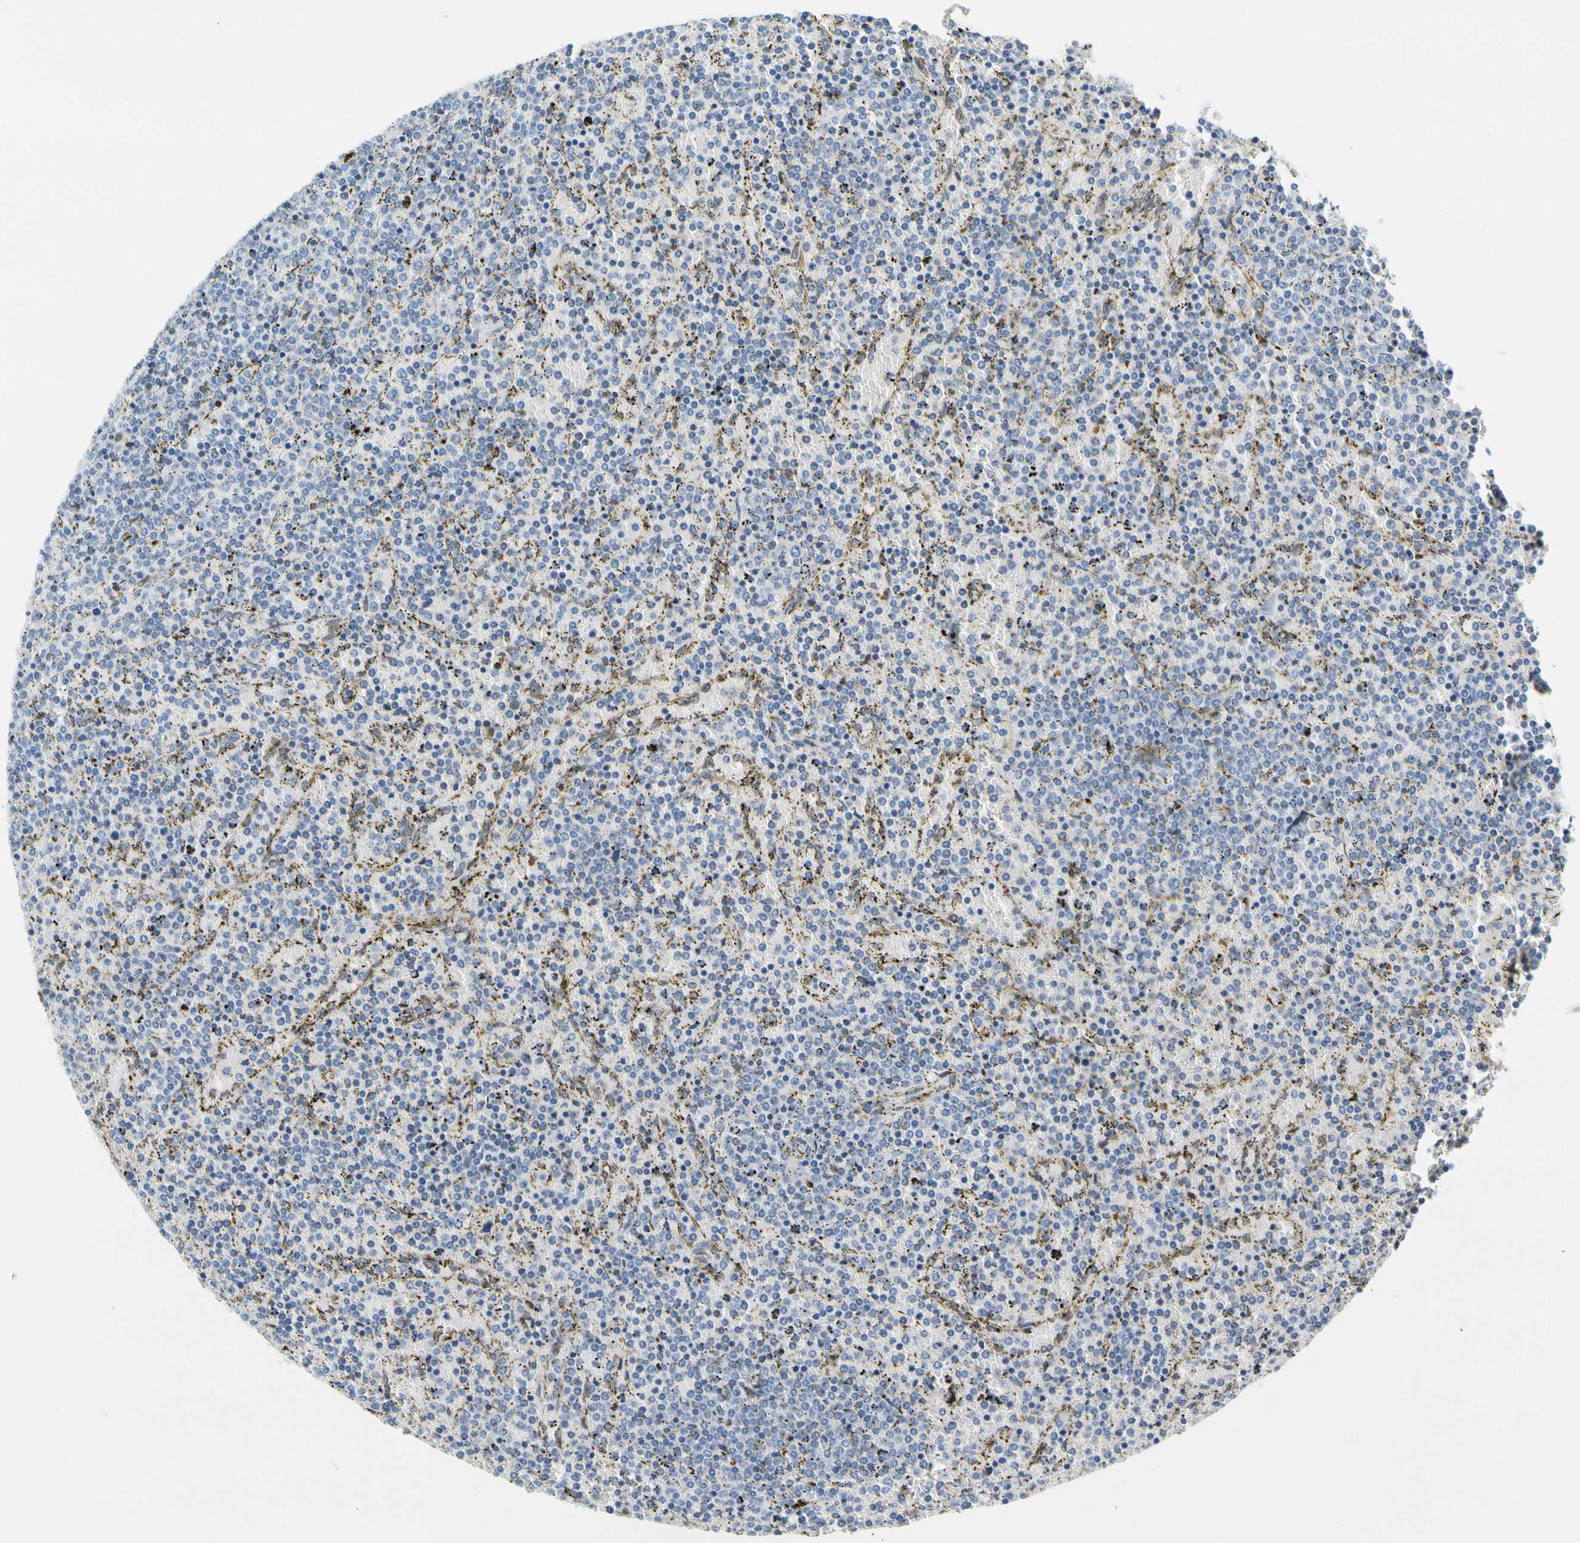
{"staining": {"intensity": "negative", "quantity": "none", "location": "none"}, "tissue": "lymphoma", "cell_type": "Tumor cells", "image_type": "cancer", "snomed": [{"axis": "morphology", "description": "Malignant lymphoma, non-Hodgkin's type, Low grade"}, {"axis": "topography", "description": "Spleen"}], "caption": "Immunohistochemical staining of human malignant lymphoma, non-Hodgkin's type (low-grade) shows no significant positivity in tumor cells. Nuclei are stained in blue.", "gene": "NFIA", "patient": {"sex": "female", "age": 77}}